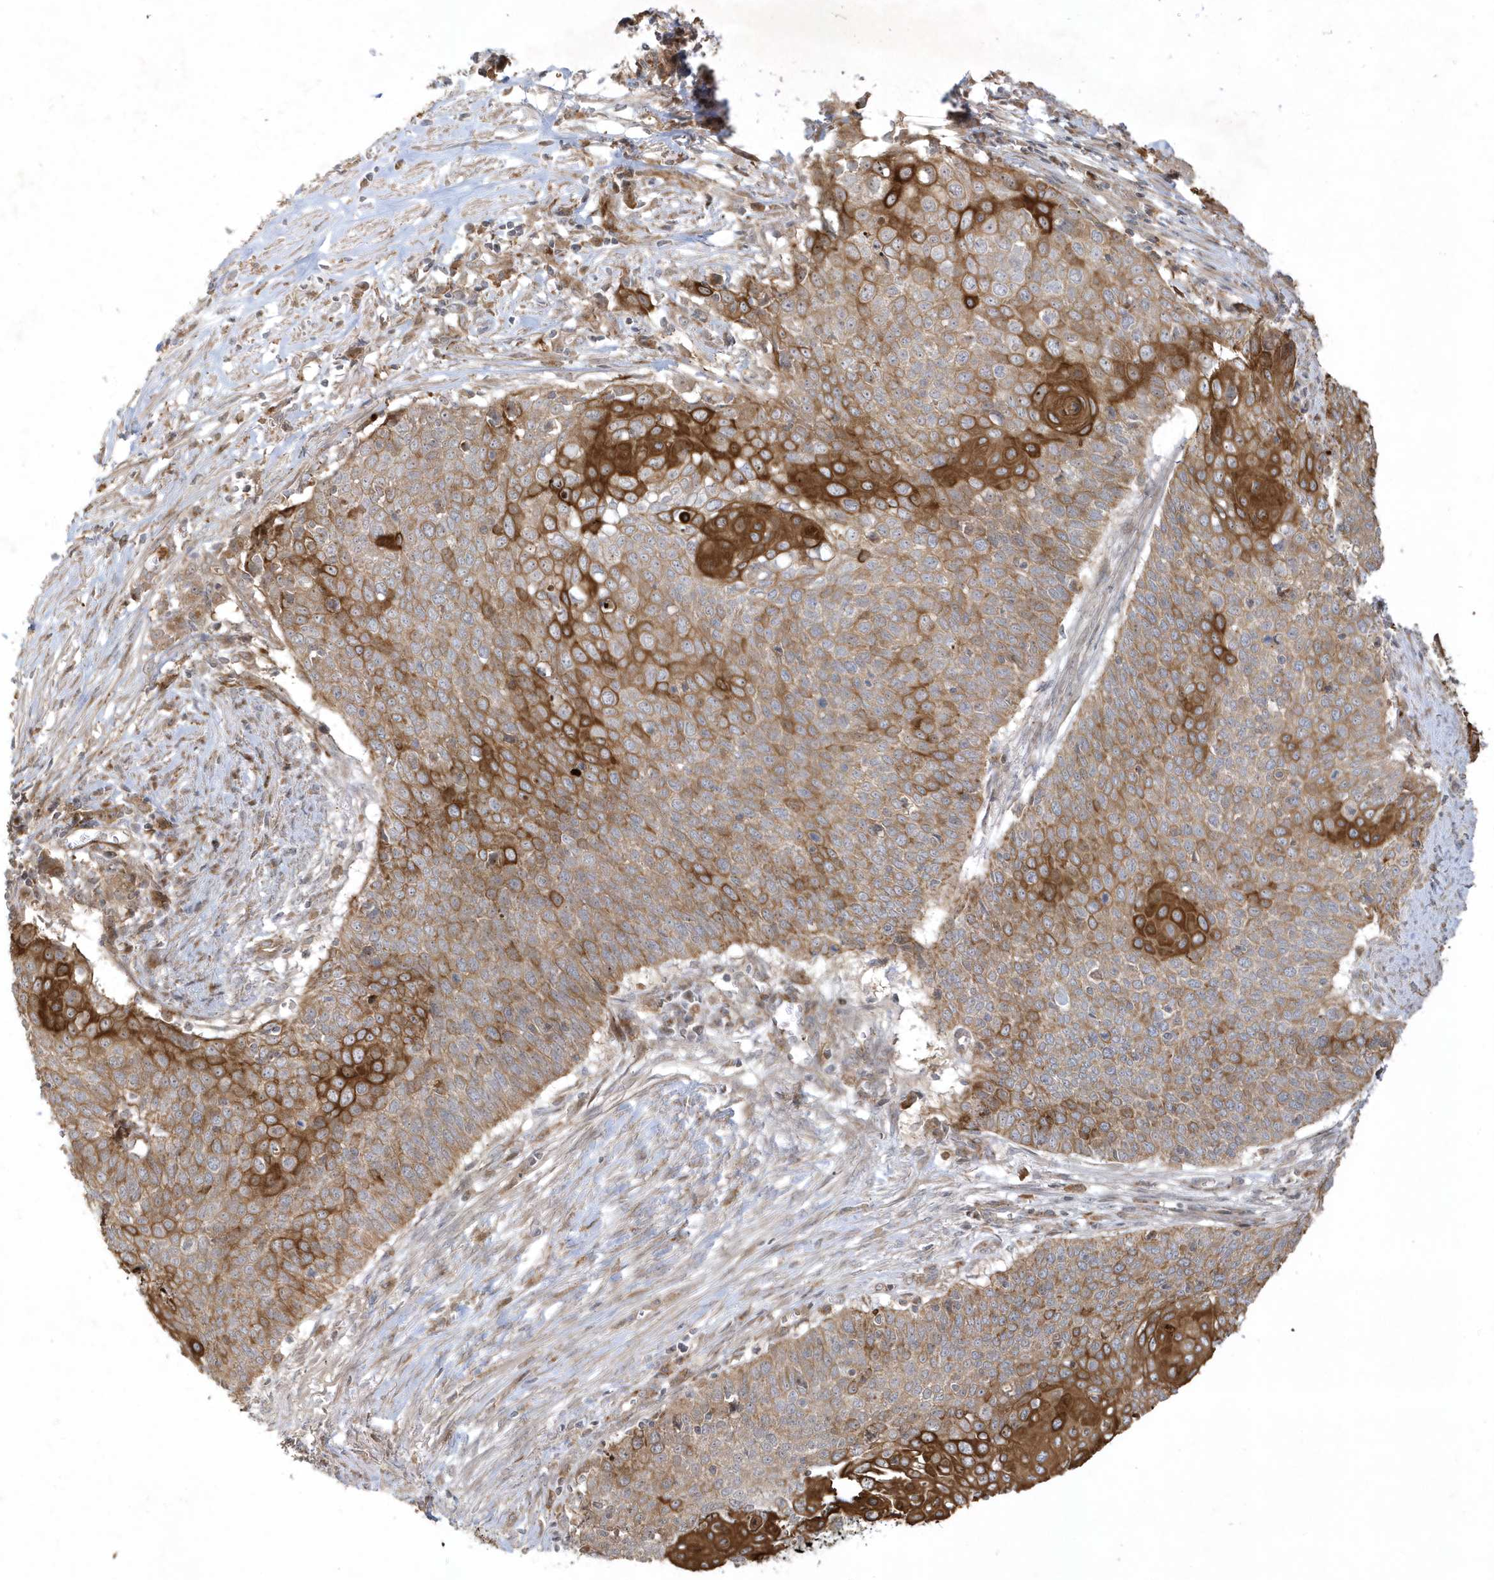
{"staining": {"intensity": "strong", "quantity": "25%-75%", "location": "cytoplasmic/membranous"}, "tissue": "cervical cancer", "cell_type": "Tumor cells", "image_type": "cancer", "snomed": [{"axis": "morphology", "description": "Squamous cell carcinoma, NOS"}, {"axis": "topography", "description": "Cervix"}], "caption": "The immunohistochemical stain shows strong cytoplasmic/membranous positivity in tumor cells of squamous cell carcinoma (cervical) tissue. The staining was performed using DAB (3,3'-diaminobenzidine), with brown indicating positive protein expression. Nuclei are stained blue with hematoxylin.", "gene": "IFT57", "patient": {"sex": "female", "age": 39}}